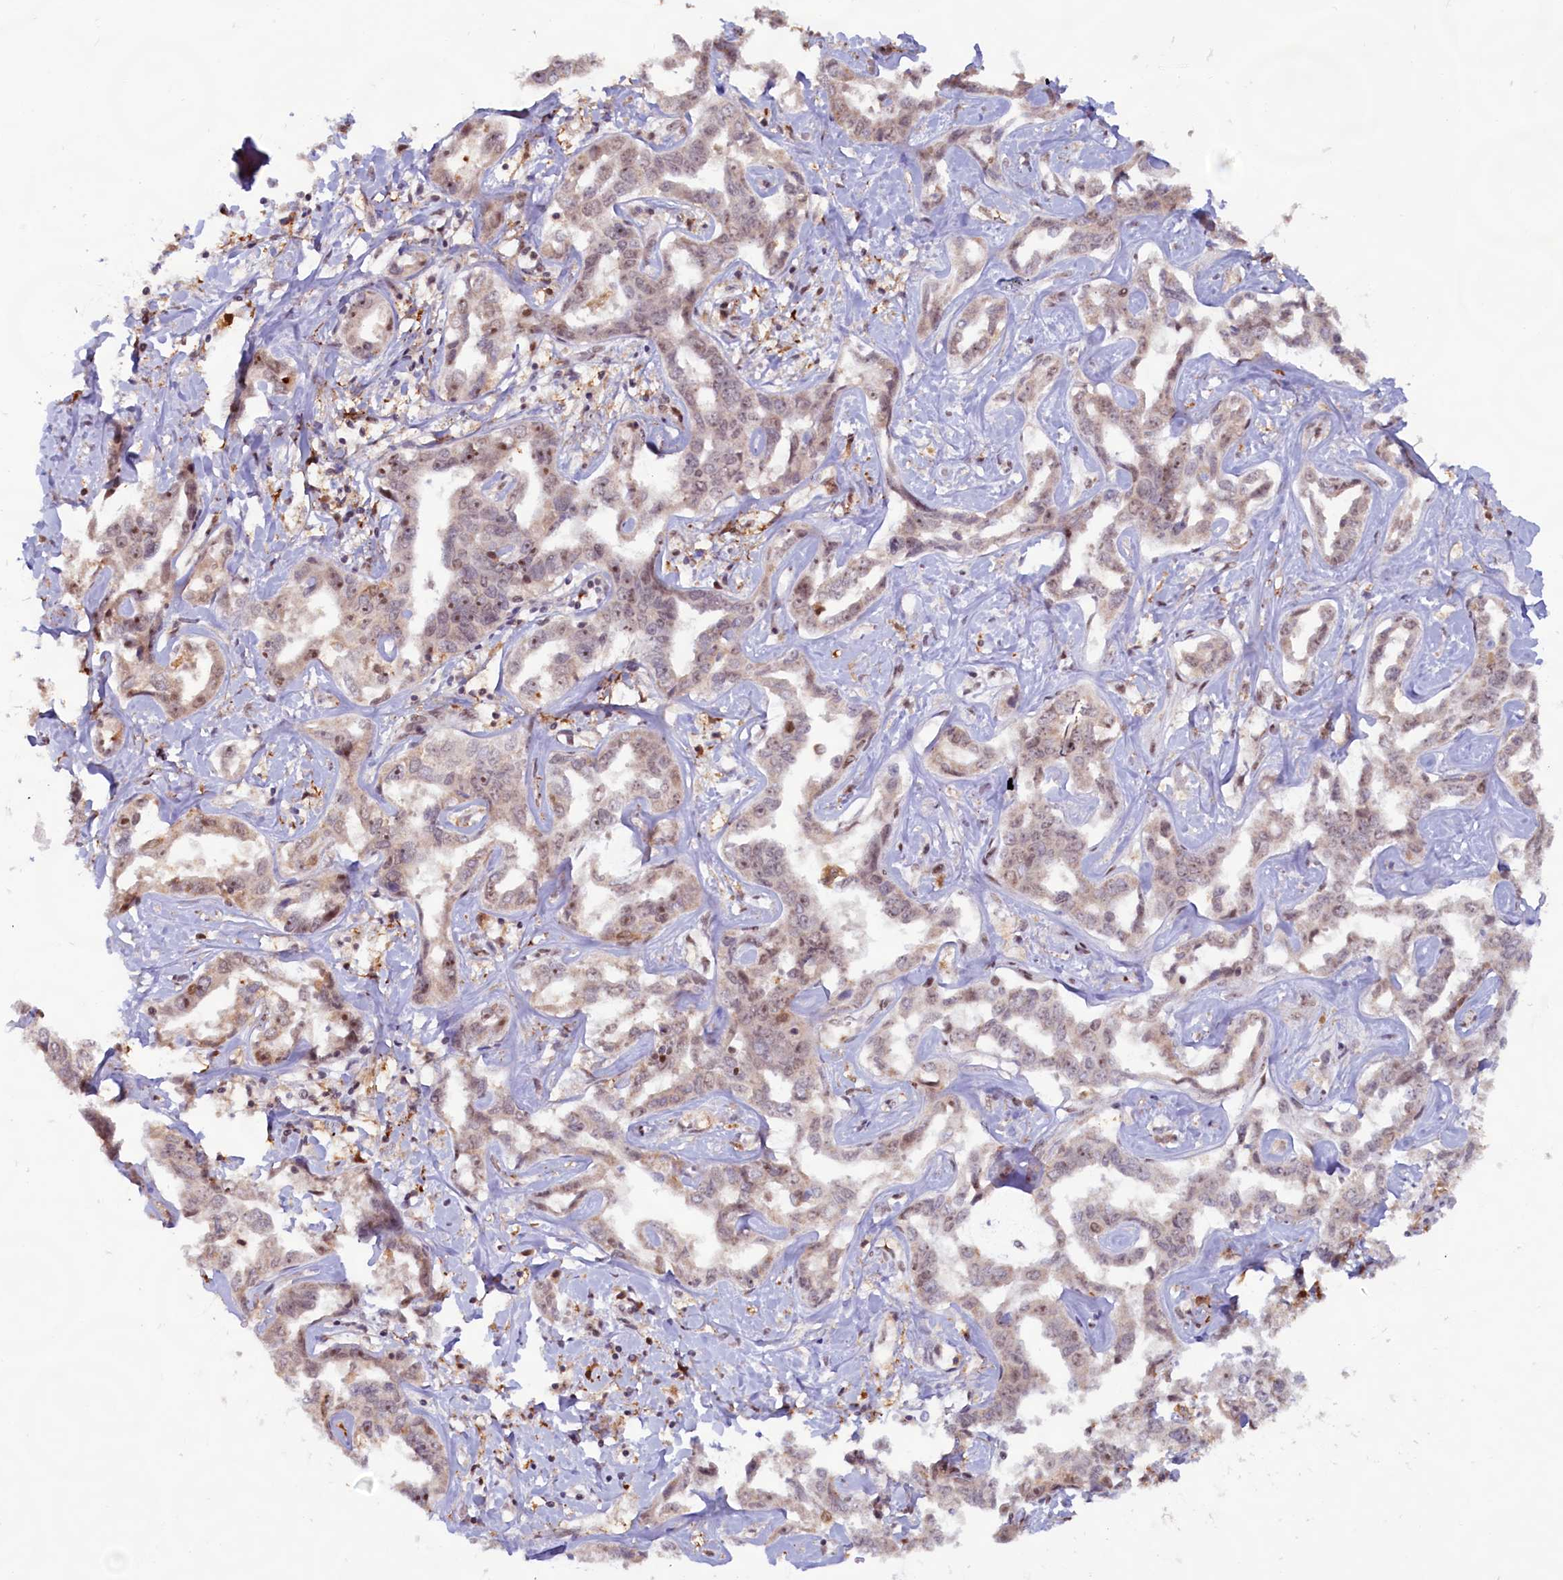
{"staining": {"intensity": "moderate", "quantity": "<25%", "location": "nuclear"}, "tissue": "liver cancer", "cell_type": "Tumor cells", "image_type": "cancer", "snomed": [{"axis": "morphology", "description": "Cholangiocarcinoma"}, {"axis": "topography", "description": "Liver"}], "caption": "A micrograph of liver cancer (cholangiocarcinoma) stained for a protein exhibits moderate nuclear brown staining in tumor cells.", "gene": "C1D", "patient": {"sex": "male", "age": 59}}